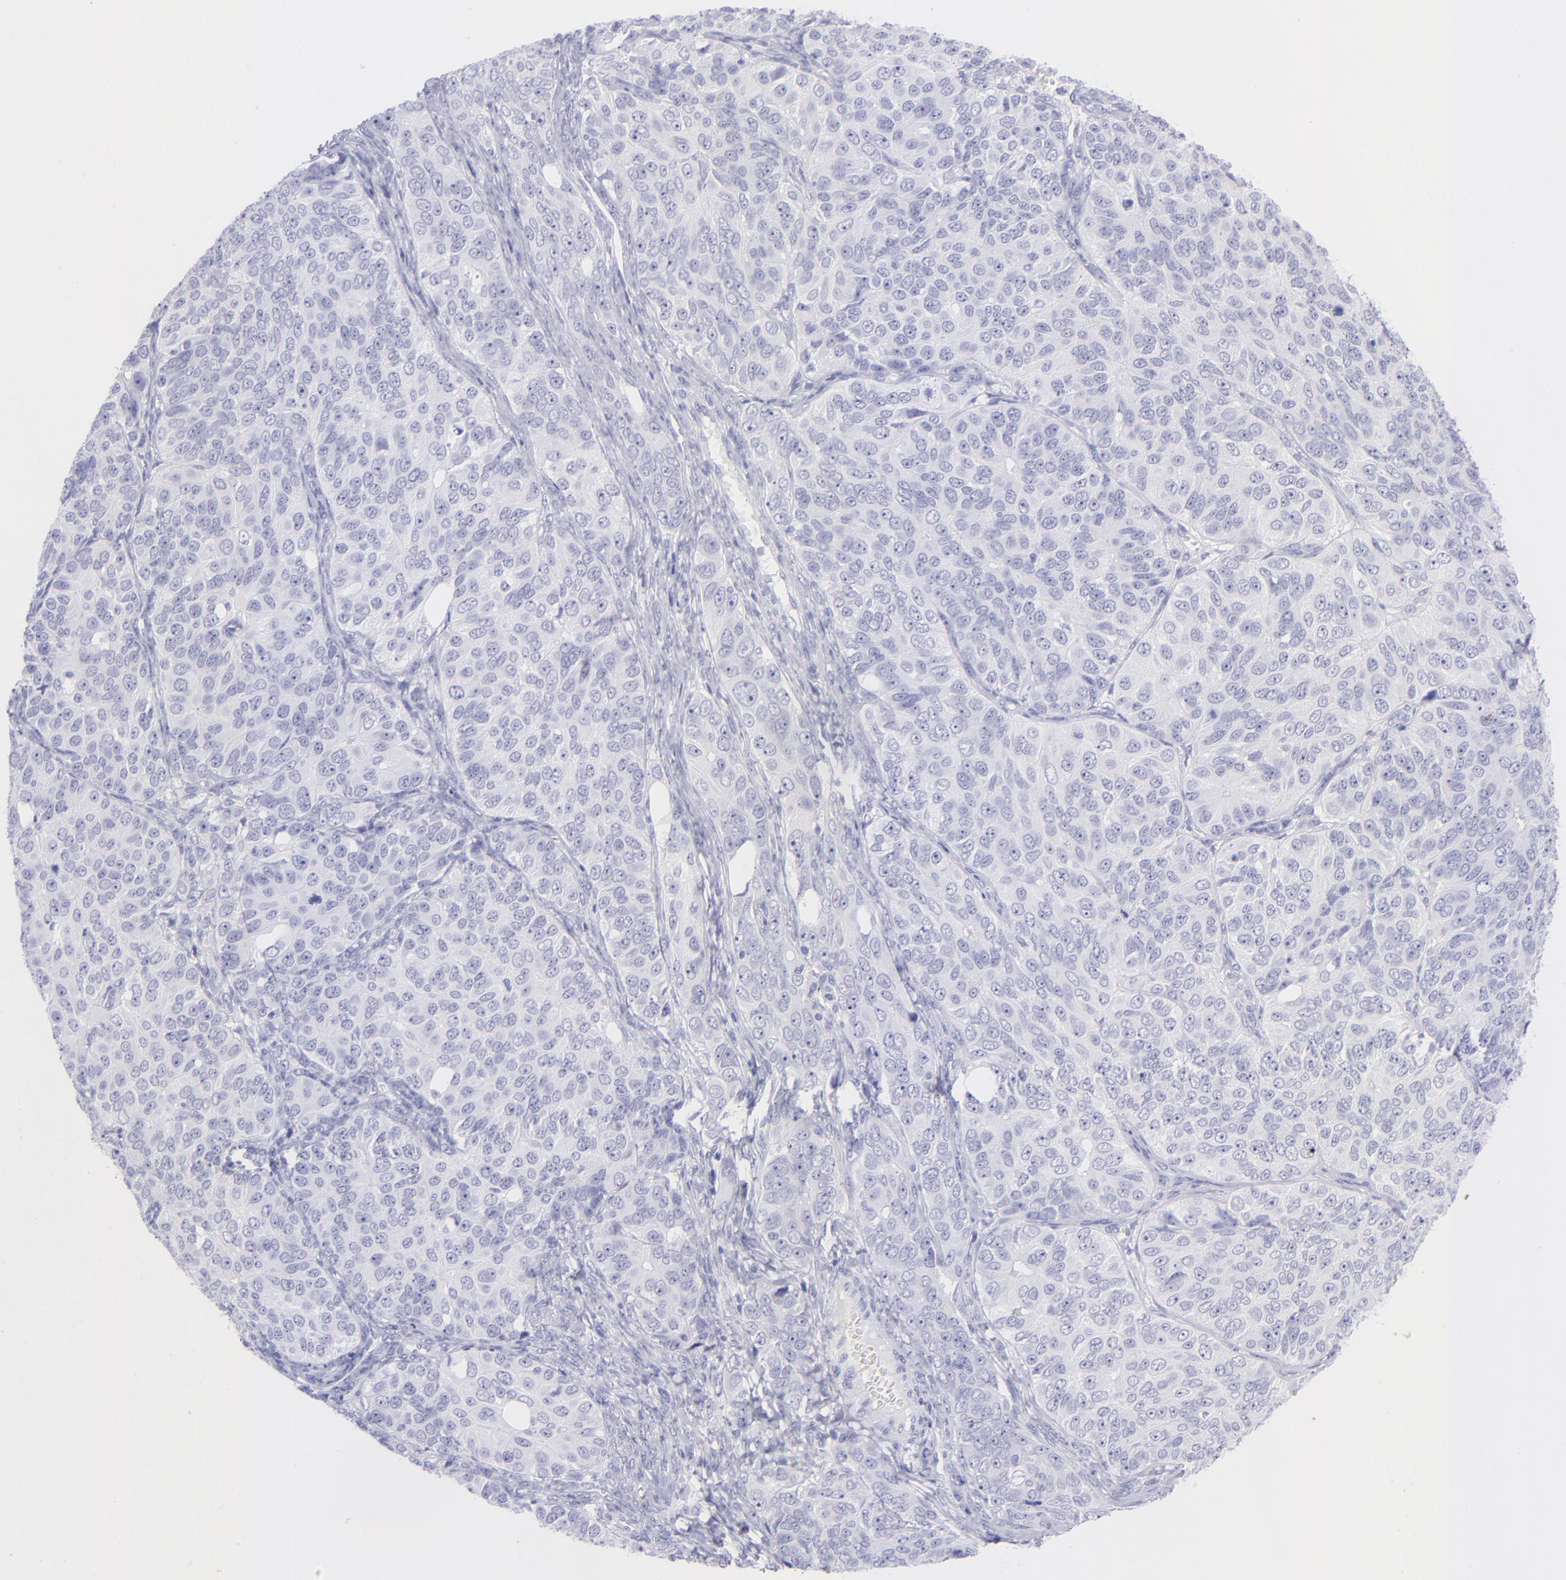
{"staining": {"intensity": "negative", "quantity": "none", "location": "none"}, "tissue": "ovarian cancer", "cell_type": "Tumor cells", "image_type": "cancer", "snomed": [{"axis": "morphology", "description": "Carcinoma, endometroid"}, {"axis": "topography", "description": "Ovary"}], "caption": "Endometroid carcinoma (ovarian) was stained to show a protein in brown. There is no significant staining in tumor cells.", "gene": "SLC1A2", "patient": {"sex": "female", "age": 51}}